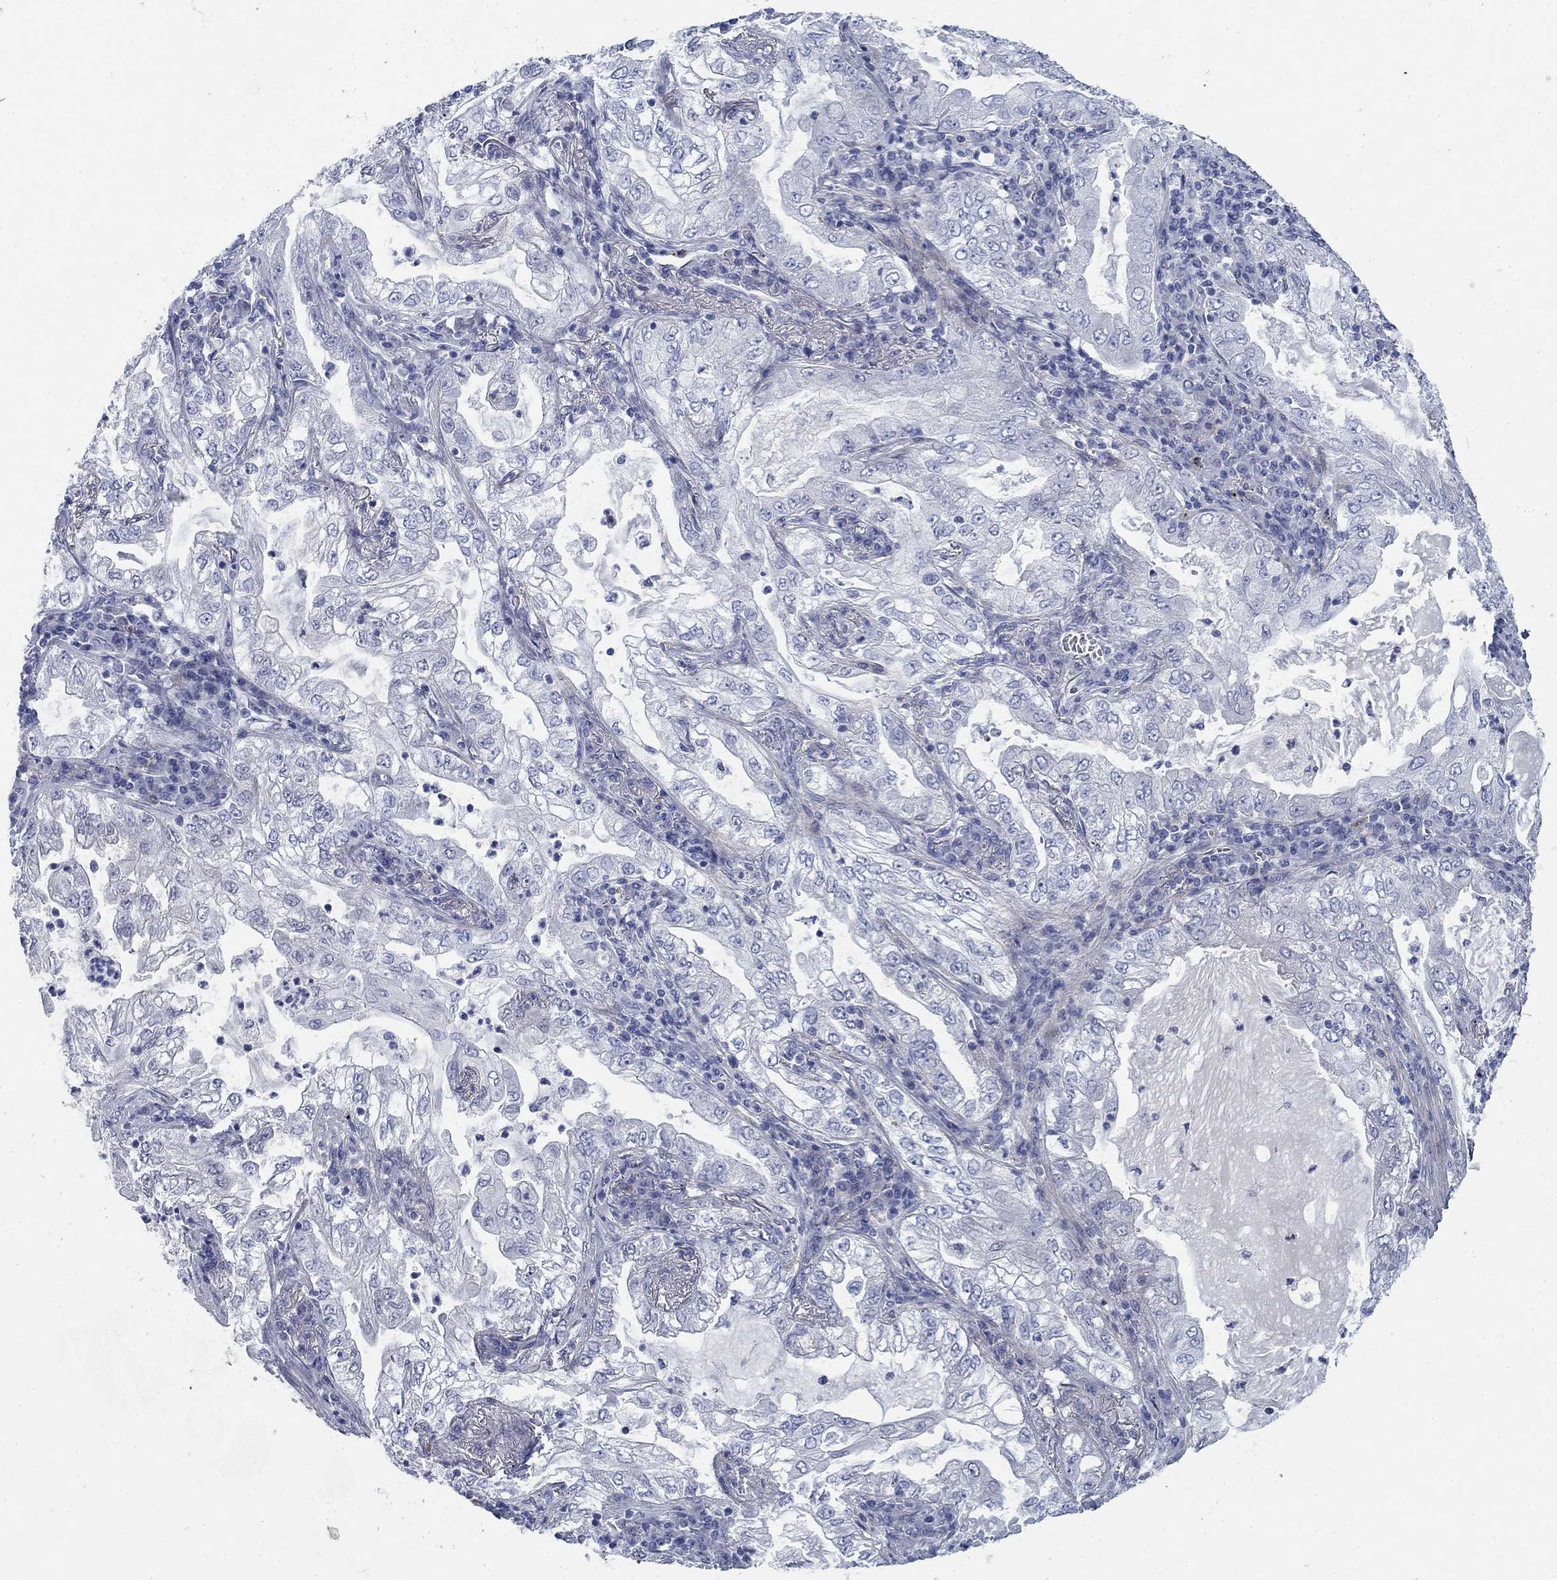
{"staining": {"intensity": "negative", "quantity": "none", "location": "none"}, "tissue": "lung cancer", "cell_type": "Tumor cells", "image_type": "cancer", "snomed": [{"axis": "morphology", "description": "Adenocarcinoma, NOS"}, {"axis": "topography", "description": "Lung"}], "caption": "The immunohistochemistry micrograph has no significant expression in tumor cells of adenocarcinoma (lung) tissue. The staining is performed using DAB brown chromogen with nuclei counter-stained in using hematoxylin.", "gene": "DNER", "patient": {"sex": "female", "age": 73}}